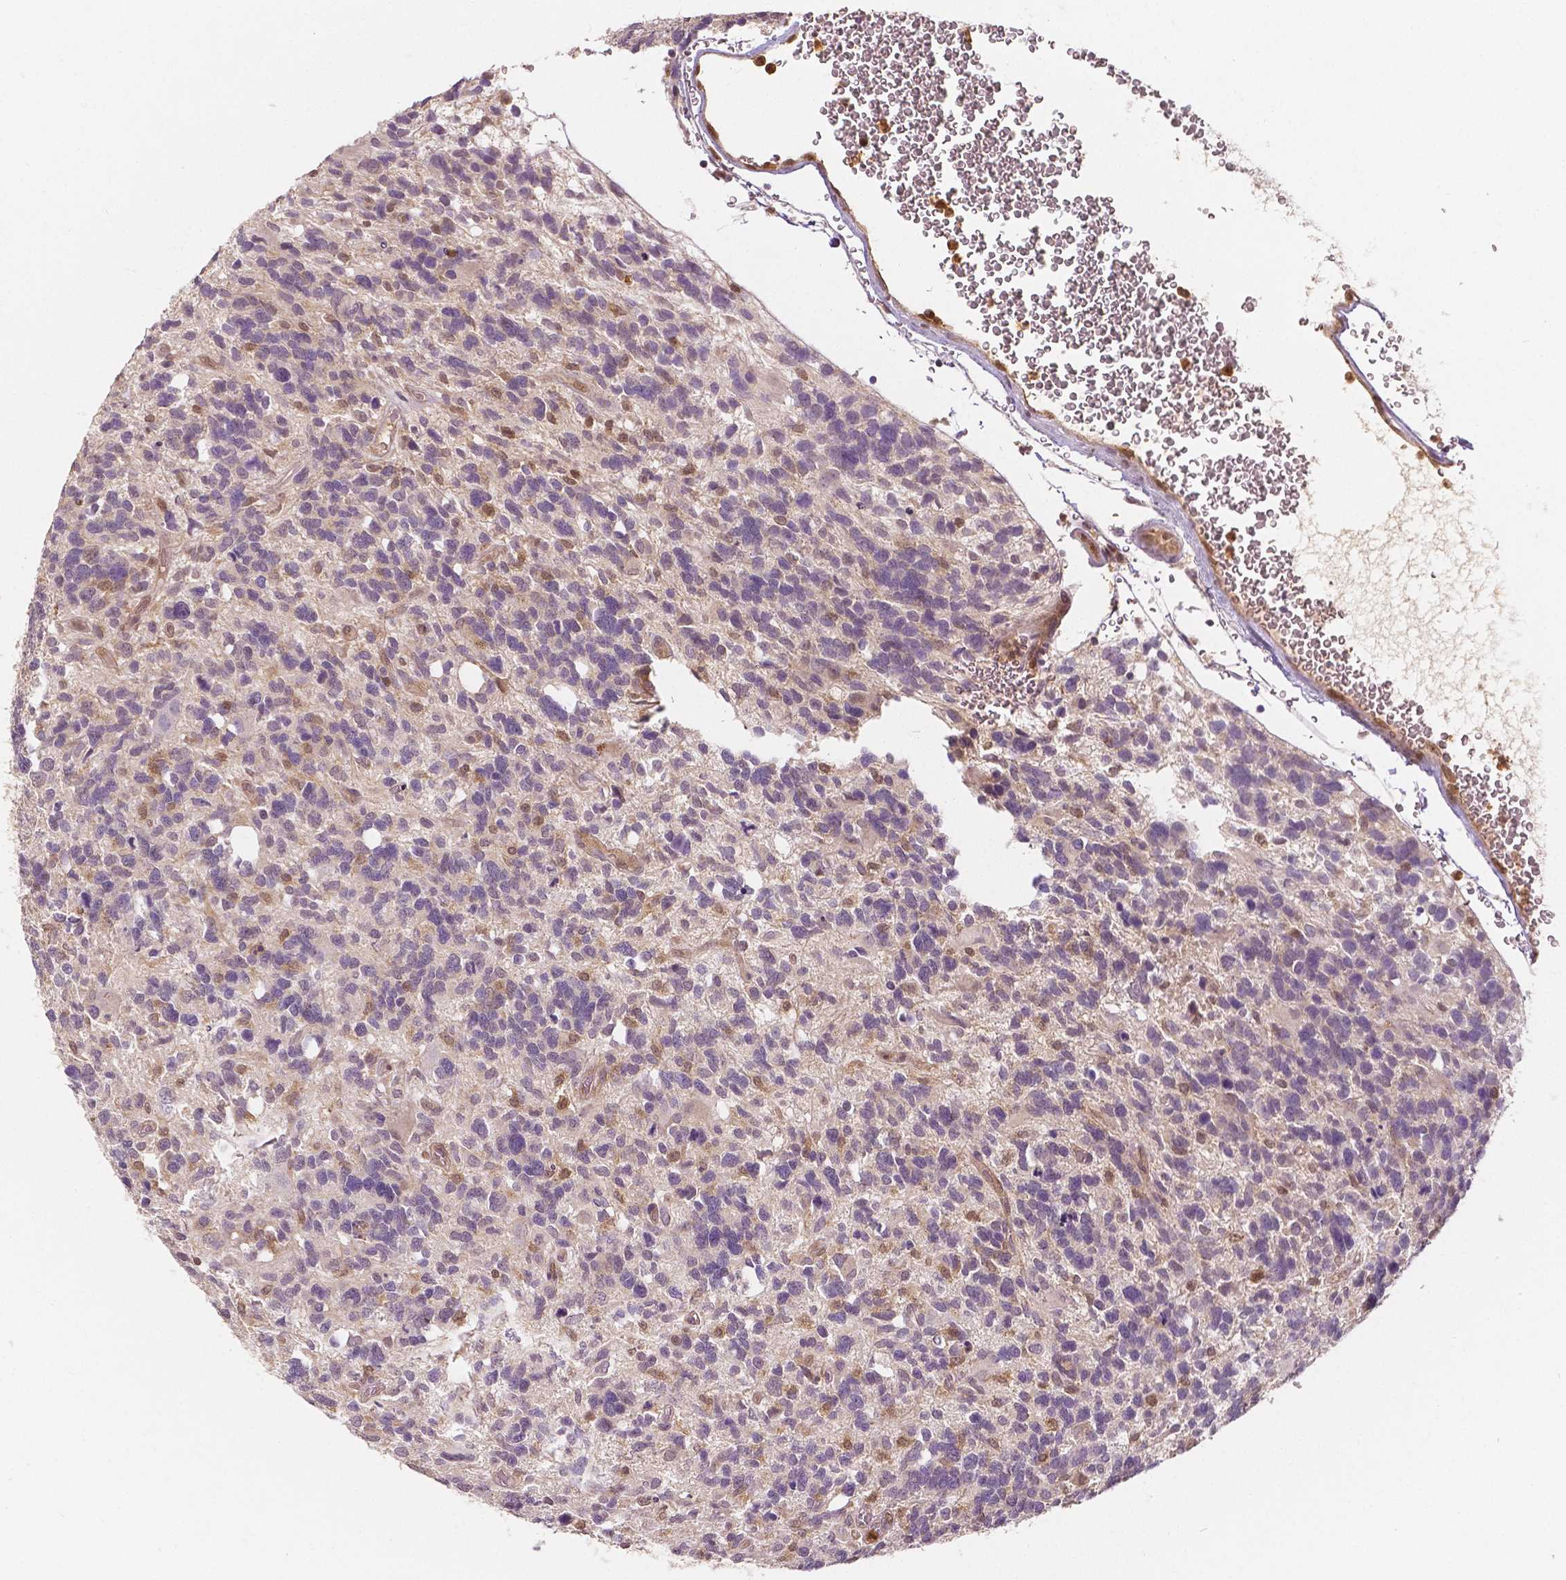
{"staining": {"intensity": "weak", "quantity": "<25%", "location": "nuclear"}, "tissue": "glioma", "cell_type": "Tumor cells", "image_type": "cancer", "snomed": [{"axis": "morphology", "description": "Glioma, malignant, High grade"}, {"axis": "topography", "description": "Brain"}], "caption": "Image shows no protein staining in tumor cells of malignant high-grade glioma tissue.", "gene": "NAPRT", "patient": {"sex": "male", "age": 49}}